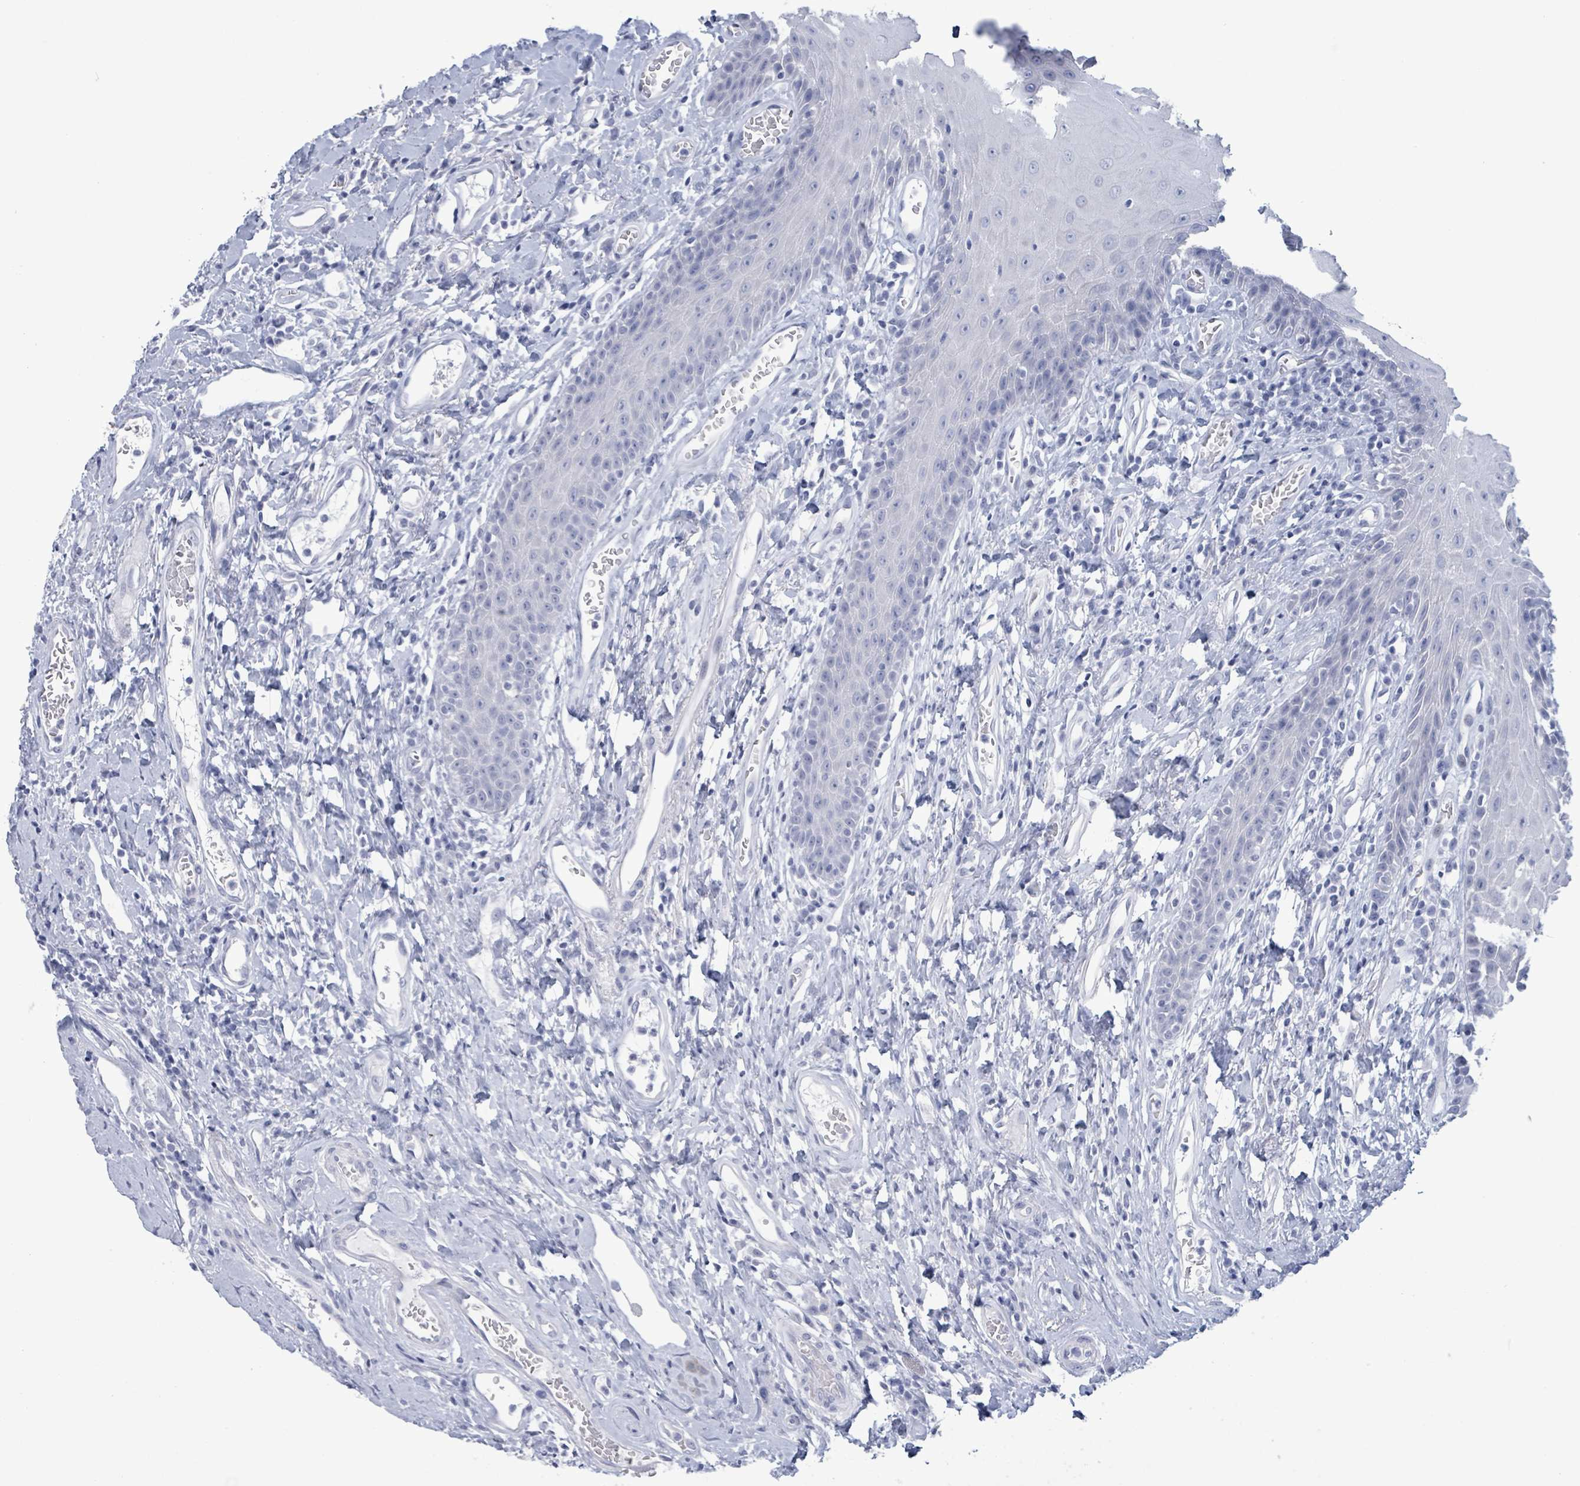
{"staining": {"intensity": "negative", "quantity": "none", "location": "none"}, "tissue": "head and neck cancer", "cell_type": "Tumor cells", "image_type": "cancer", "snomed": [{"axis": "morphology", "description": "Squamous cell carcinoma, NOS"}, {"axis": "topography", "description": "Head-Neck"}], "caption": "A photomicrograph of human head and neck squamous cell carcinoma is negative for staining in tumor cells.", "gene": "NKX2-1", "patient": {"sex": "female", "age": 59}}